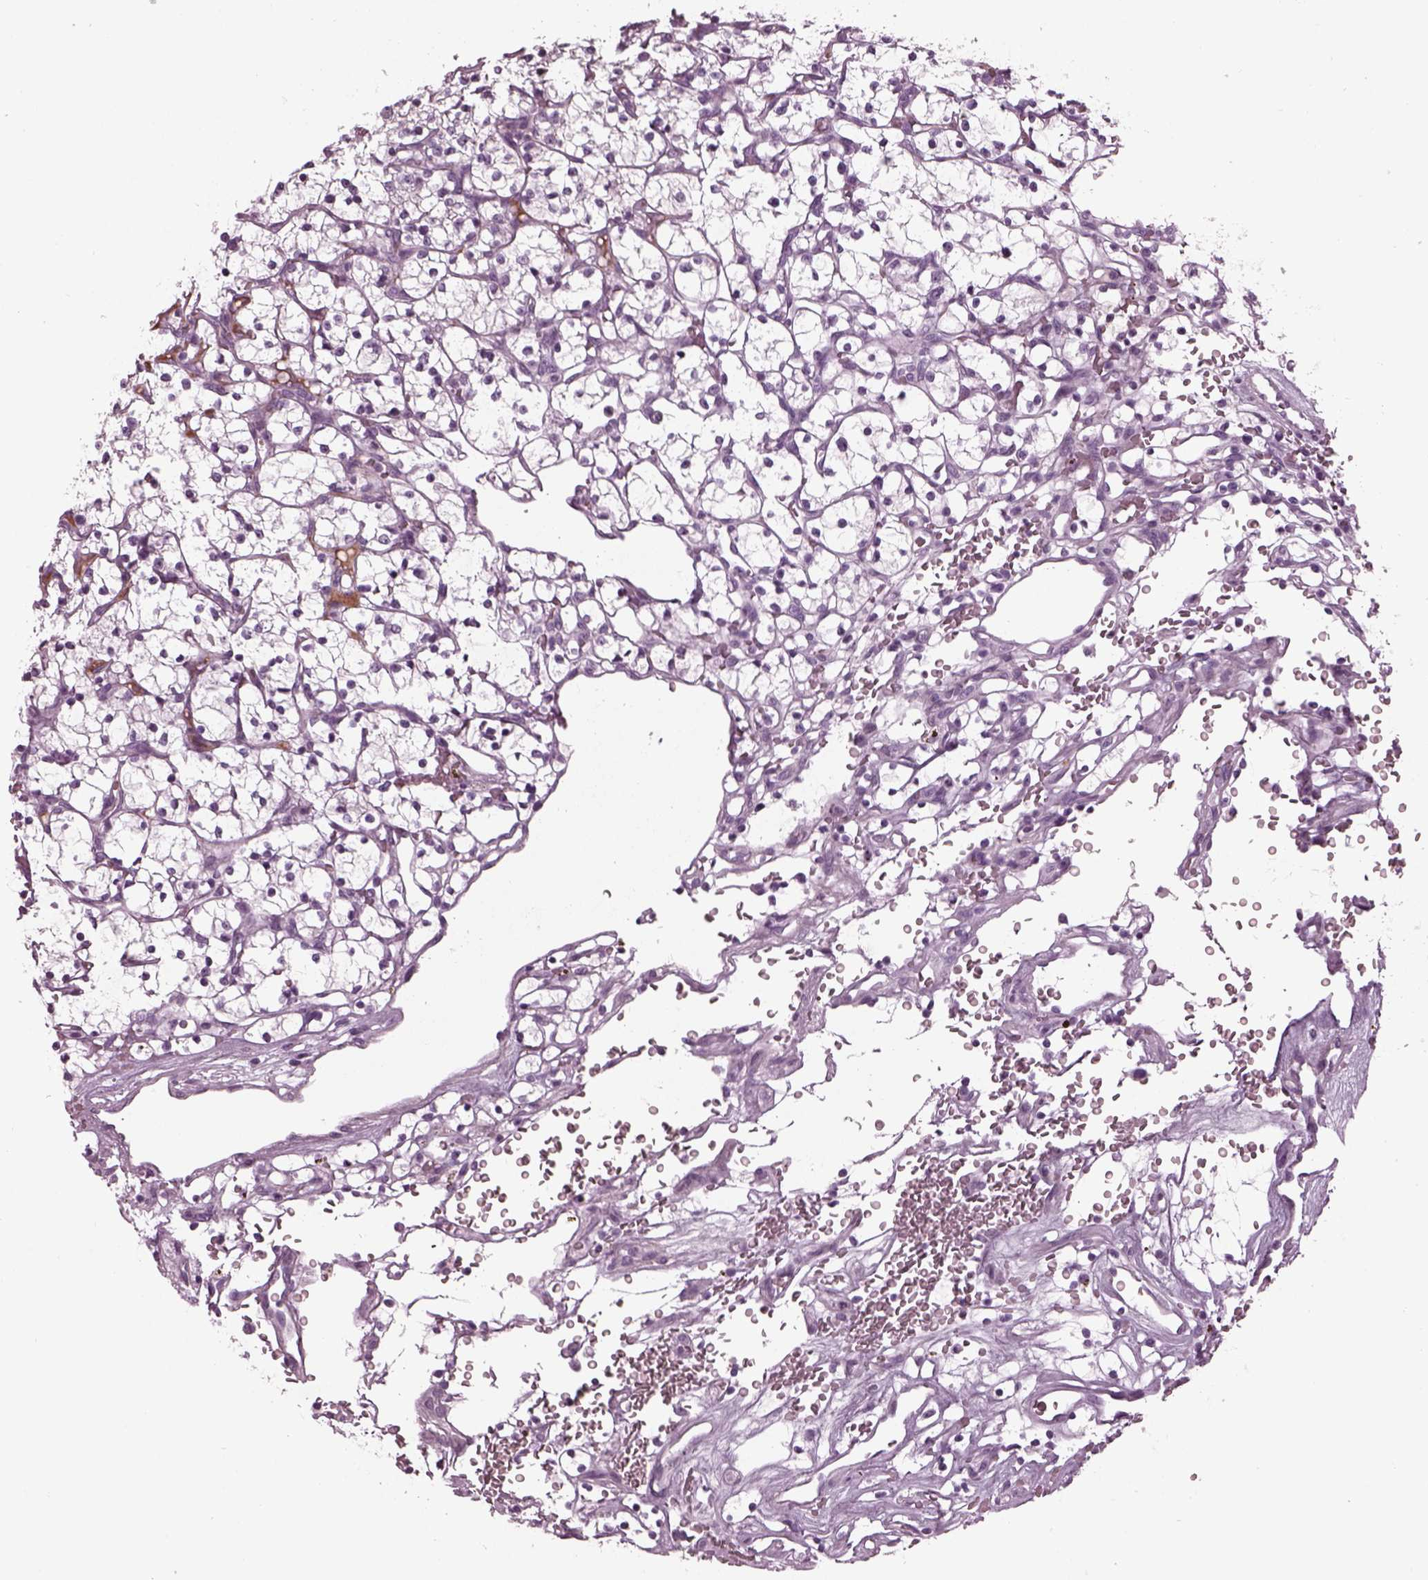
{"staining": {"intensity": "negative", "quantity": "none", "location": "none"}, "tissue": "renal cancer", "cell_type": "Tumor cells", "image_type": "cancer", "snomed": [{"axis": "morphology", "description": "Adenocarcinoma, NOS"}, {"axis": "topography", "description": "Kidney"}], "caption": "Tumor cells are negative for brown protein staining in renal cancer.", "gene": "DPYSL5", "patient": {"sex": "female", "age": 64}}